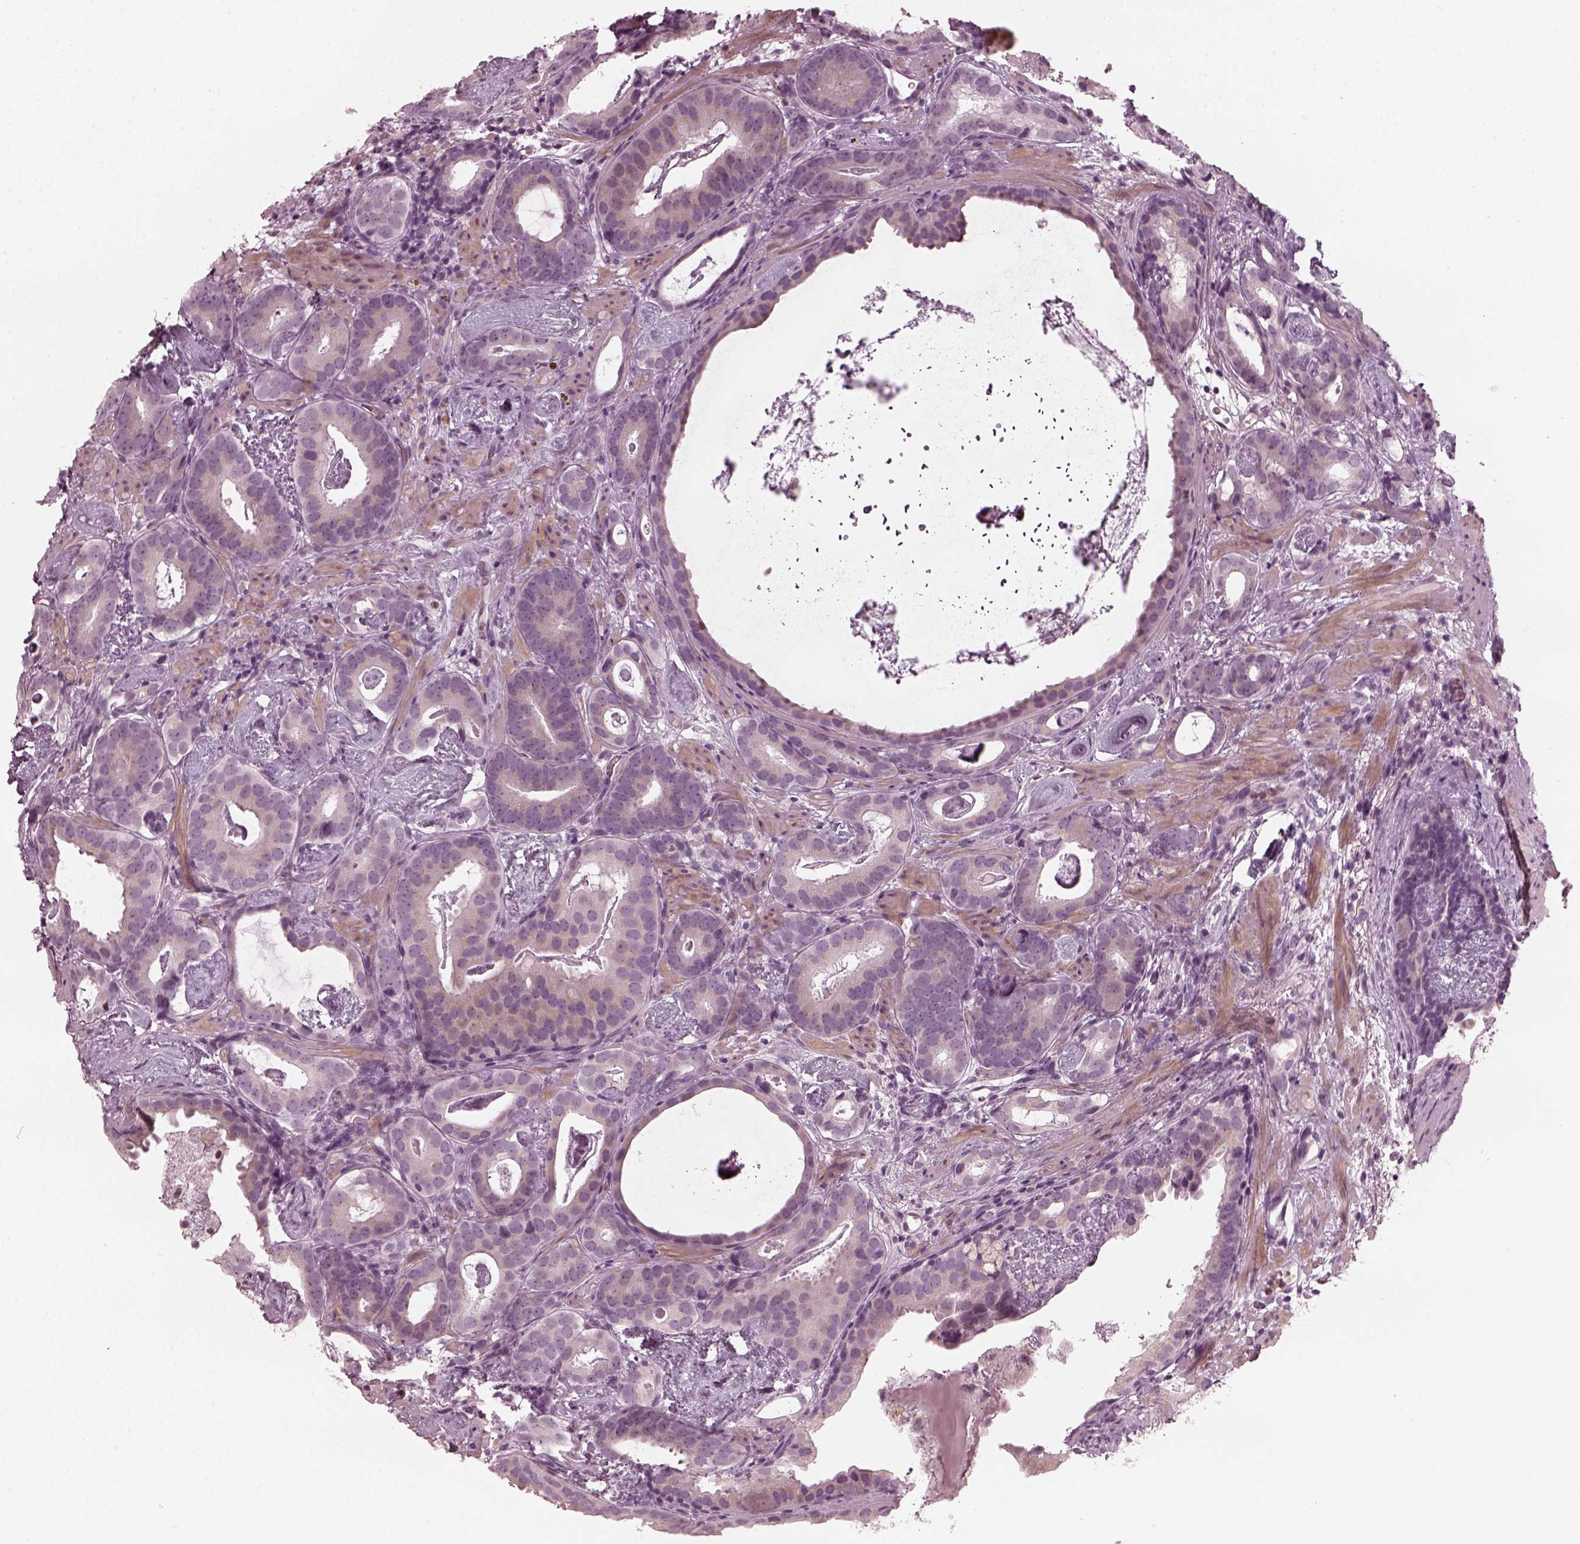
{"staining": {"intensity": "negative", "quantity": "none", "location": "none"}, "tissue": "prostate cancer", "cell_type": "Tumor cells", "image_type": "cancer", "snomed": [{"axis": "morphology", "description": "Adenocarcinoma, Low grade"}, {"axis": "topography", "description": "Prostate and seminal vesicle, NOS"}], "caption": "Tumor cells show no significant staining in prostate cancer (adenocarcinoma (low-grade)).", "gene": "CCDC170", "patient": {"sex": "male", "age": 71}}